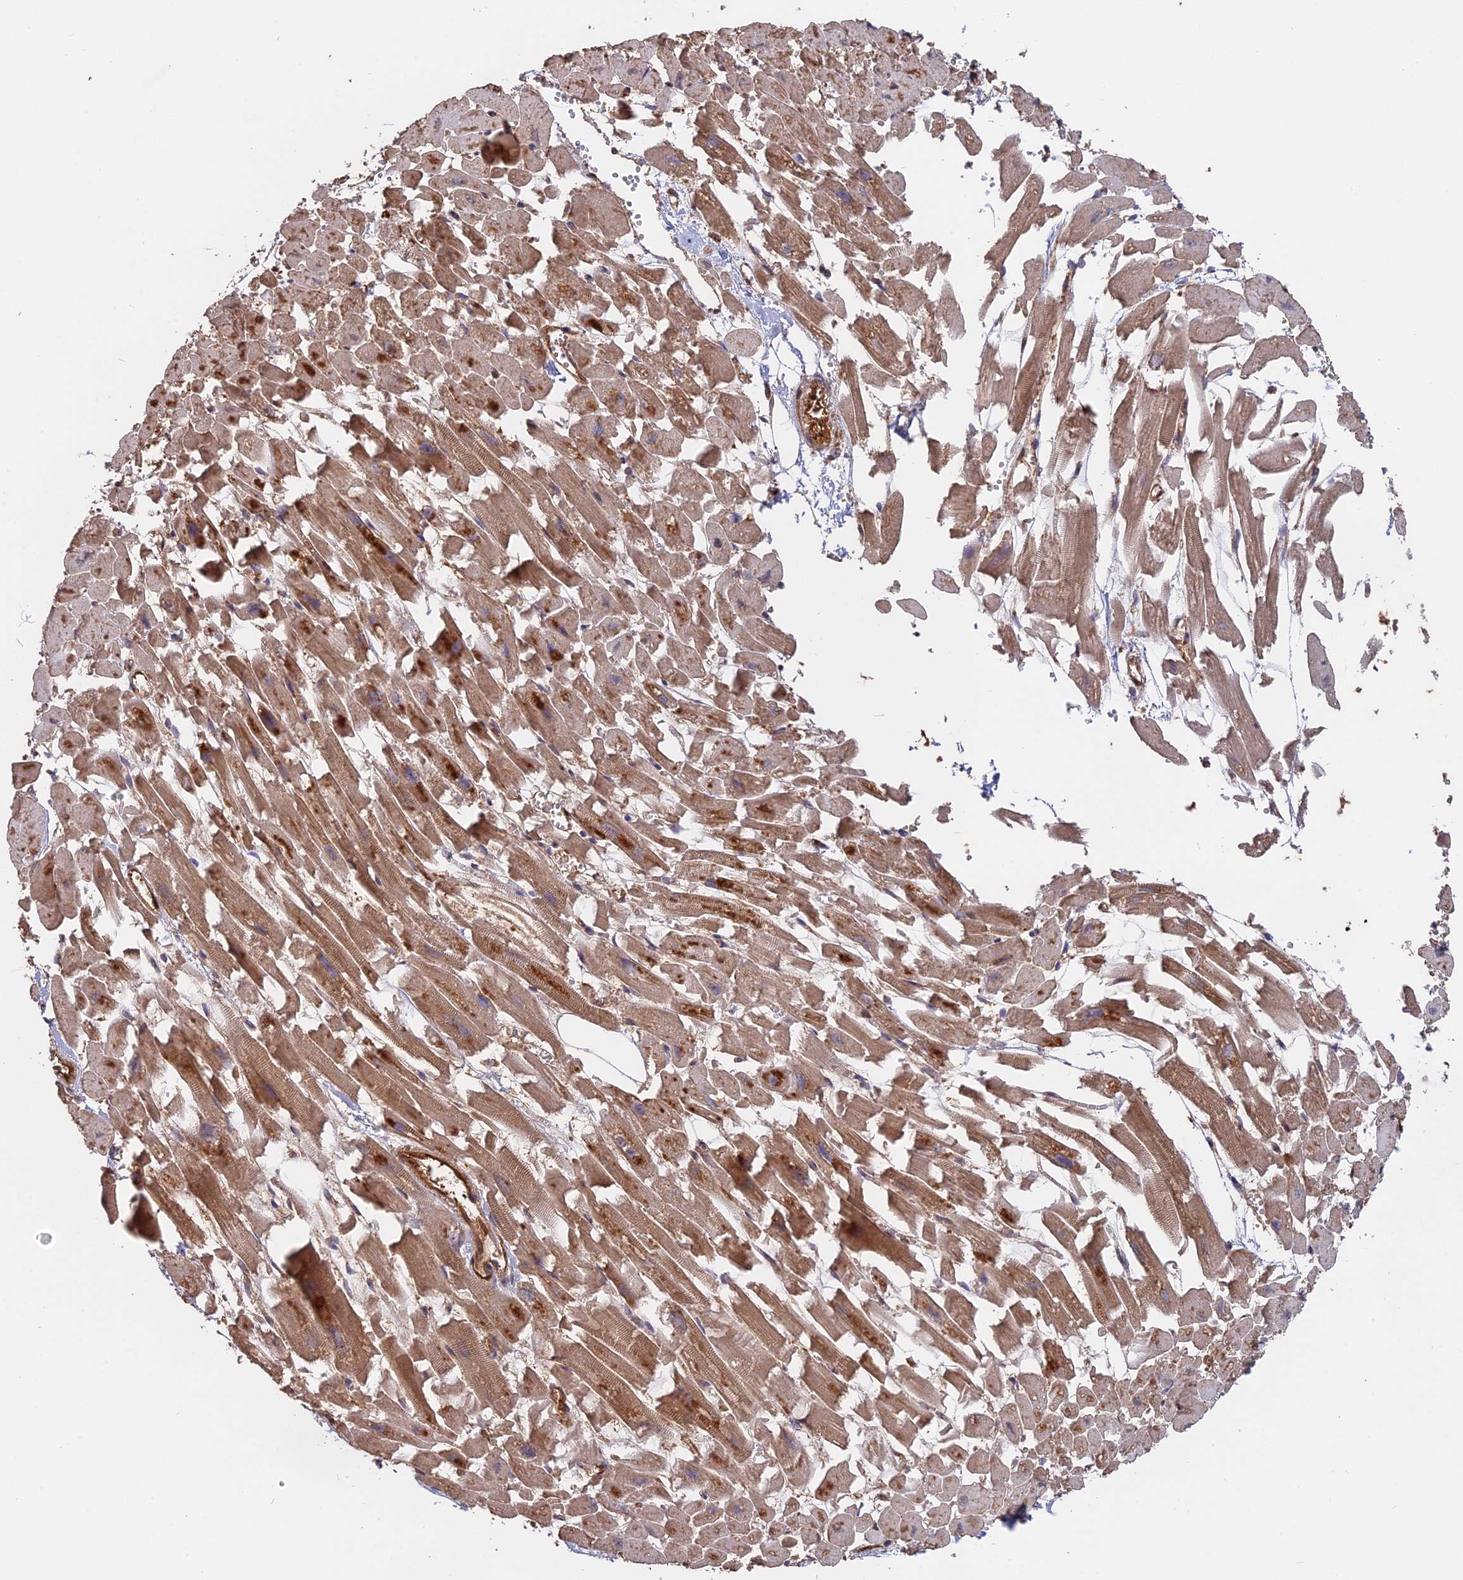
{"staining": {"intensity": "moderate", "quantity": ">75%", "location": "cytoplasmic/membranous"}, "tissue": "heart muscle", "cell_type": "Cardiomyocytes", "image_type": "normal", "snomed": [{"axis": "morphology", "description": "Normal tissue, NOS"}, {"axis": "topography", "description": "Heart"}], "caption": "DAB (3,3'-diaminobenzidine) immunohistochemical staining of benign human heart muscle demonstrates moderate cytoplasmic/membranous protein positivity in approximately >75% of cardiomyocytes.", "gene": "SAC3D1", "patient": {"sex": "female", "age": 64}}